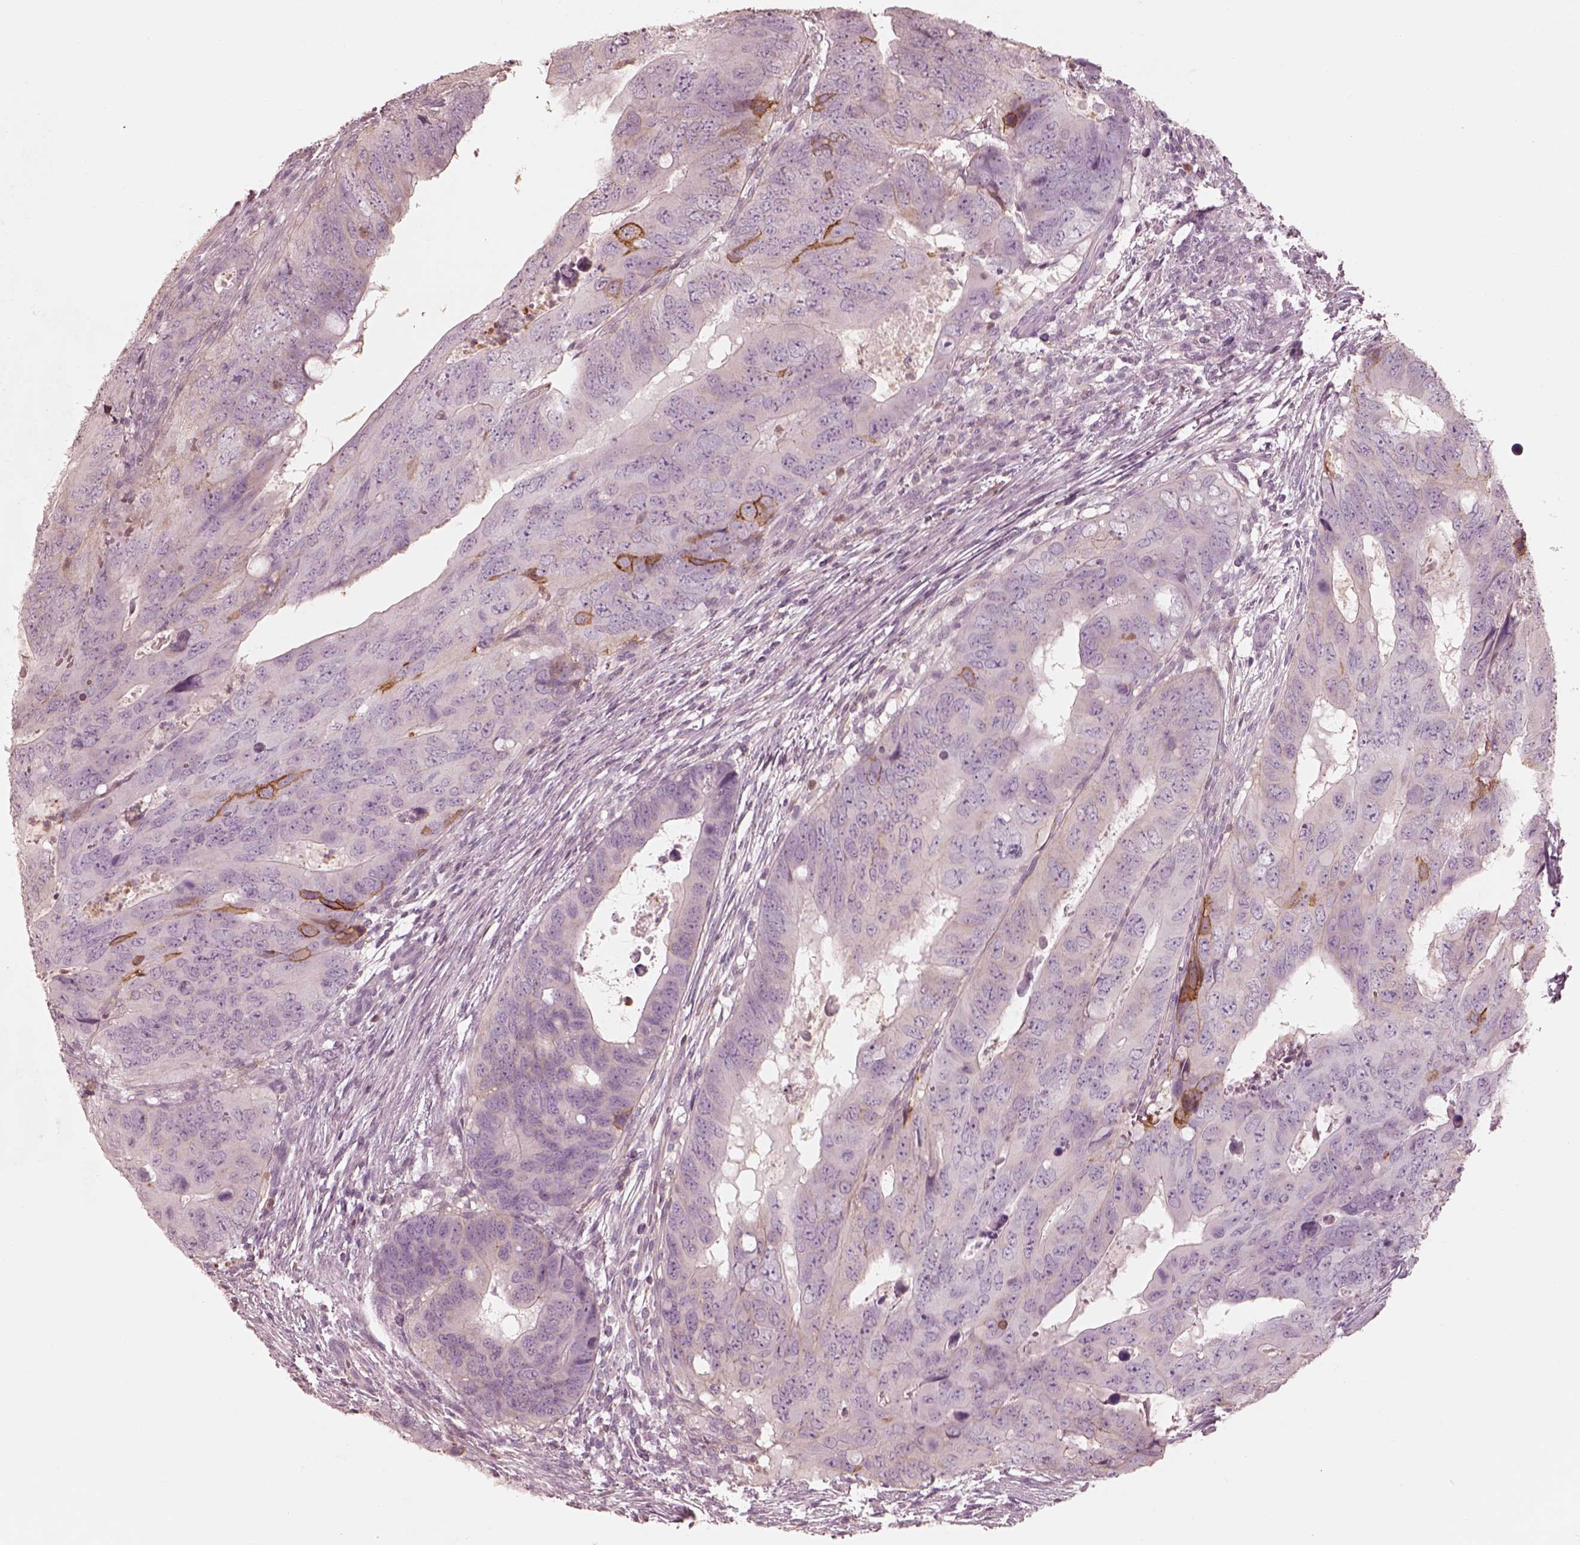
{"staining": {"intensity": "strong", "quantity": "<25%", "location": "cytoplasmic/membranous"}, "tissue": "colorectal cancer", "cell_type": "Tumor cells", "image_type": "cancer", "snomed": [{"axis": "morphology", "description": "Adenocarcinoma, NOS"}, {"axis": "topography", "description": "Colon"}], "caption": "A high-resolution image shows IHC staining of colorectal cancer (adenocarcinoma), which exhibits strong cytoplasmic/membranous expression in approximately <25% of tumor cells.", "gene": "GPRIN1", "patient": {"sex": "male", "age": 79}}